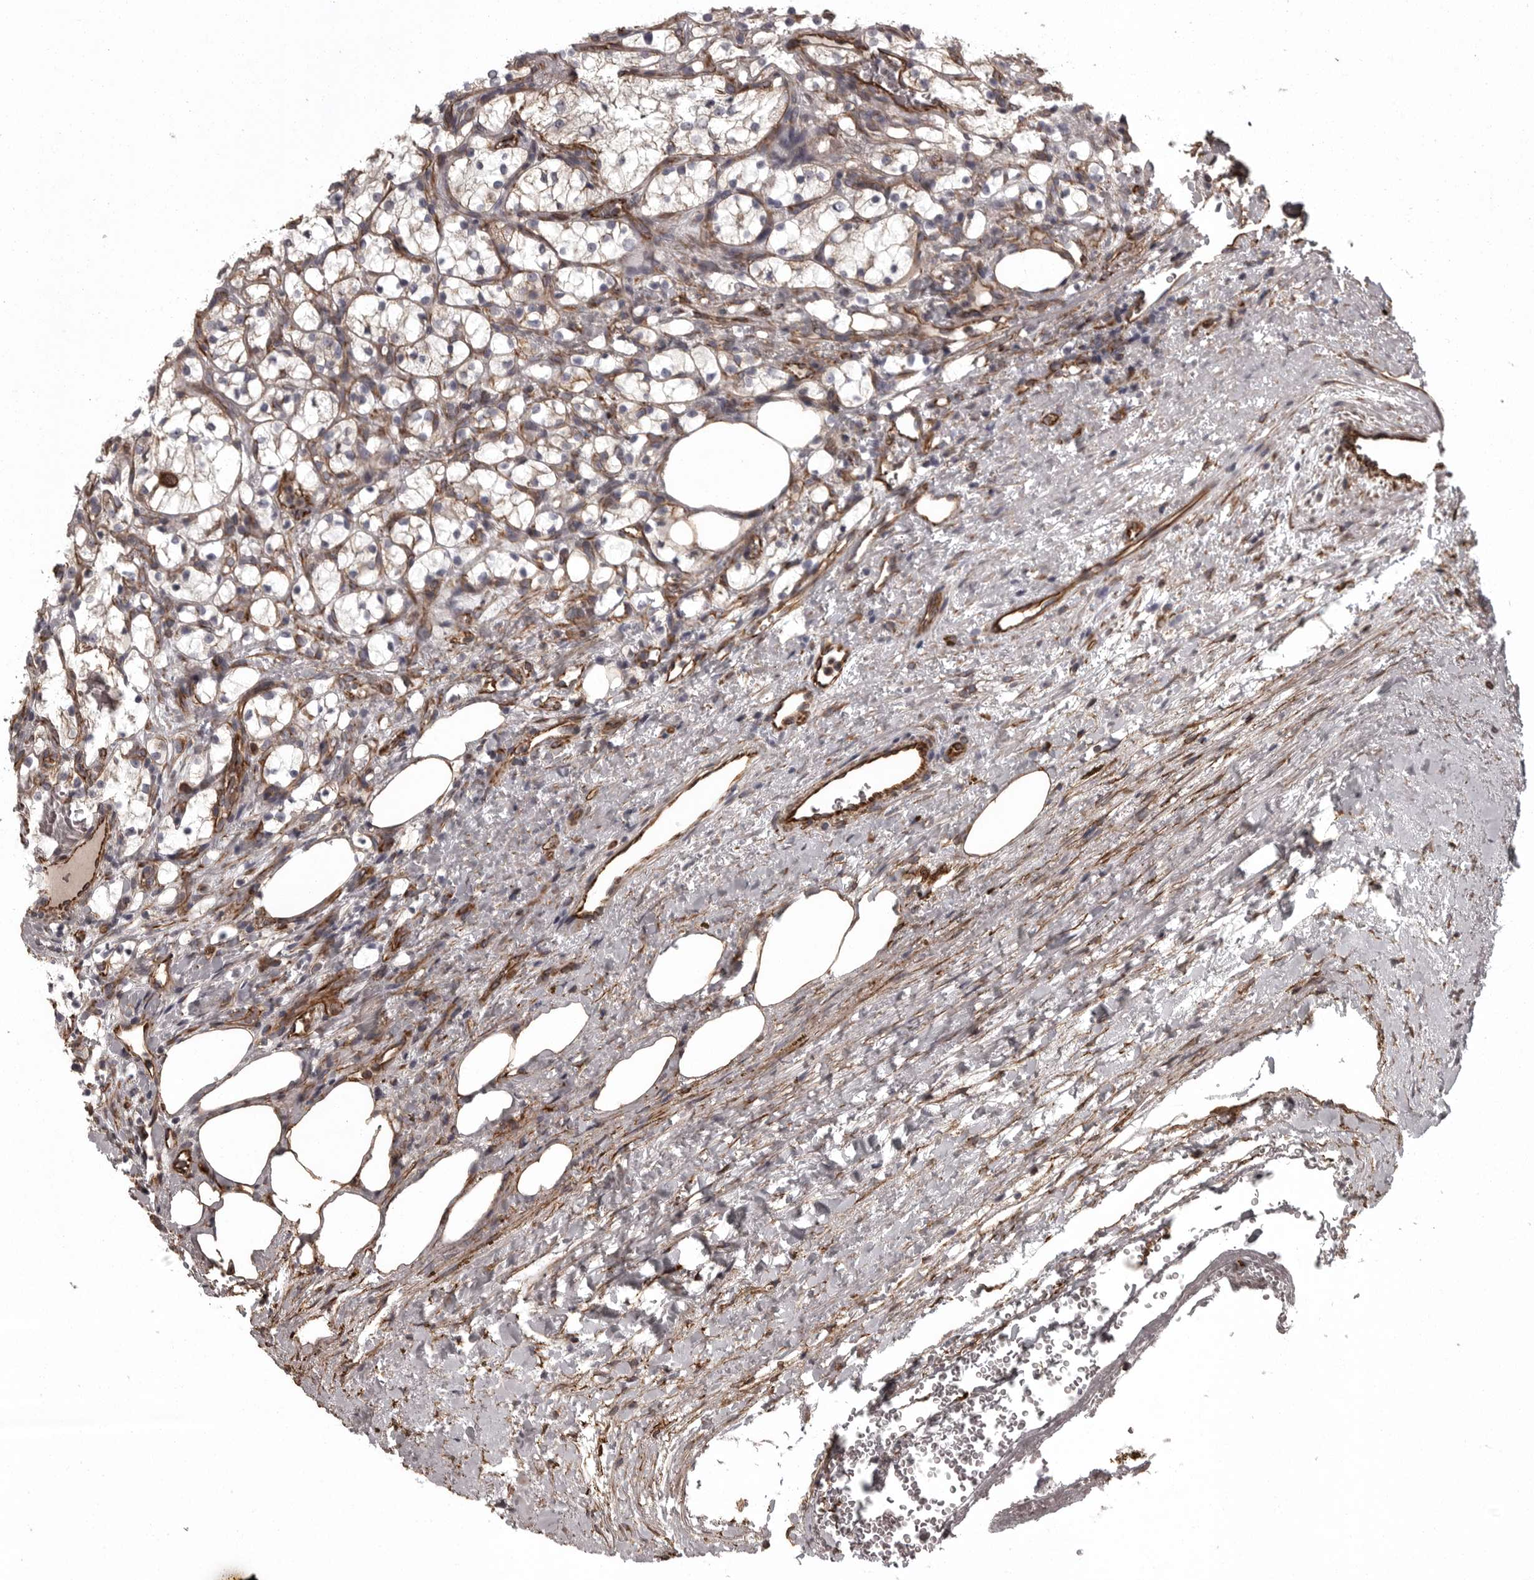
{"staining": {"intensity": "weak", "quantity": ">75%", "location": "cytoplasmic/membranous"}, "tissue": "renal cancer", "cell_type": "Tumor cells", "image_type": "cancer", "snomed": [{"axis": "morphology", "description": "Adenocarcinoma, NOS"}, {"axis": "topography", "description": "Kidney"}], "caption": "Tumor cells show low levels of weak cytoplasmic/membranous staining in approximately >75% of cells in renal adenocarcinoma. (IHC, brightfield microscopy, high magnification).", "gene": "FAAP100", "patient": {"sex": "female", "age": 69}}